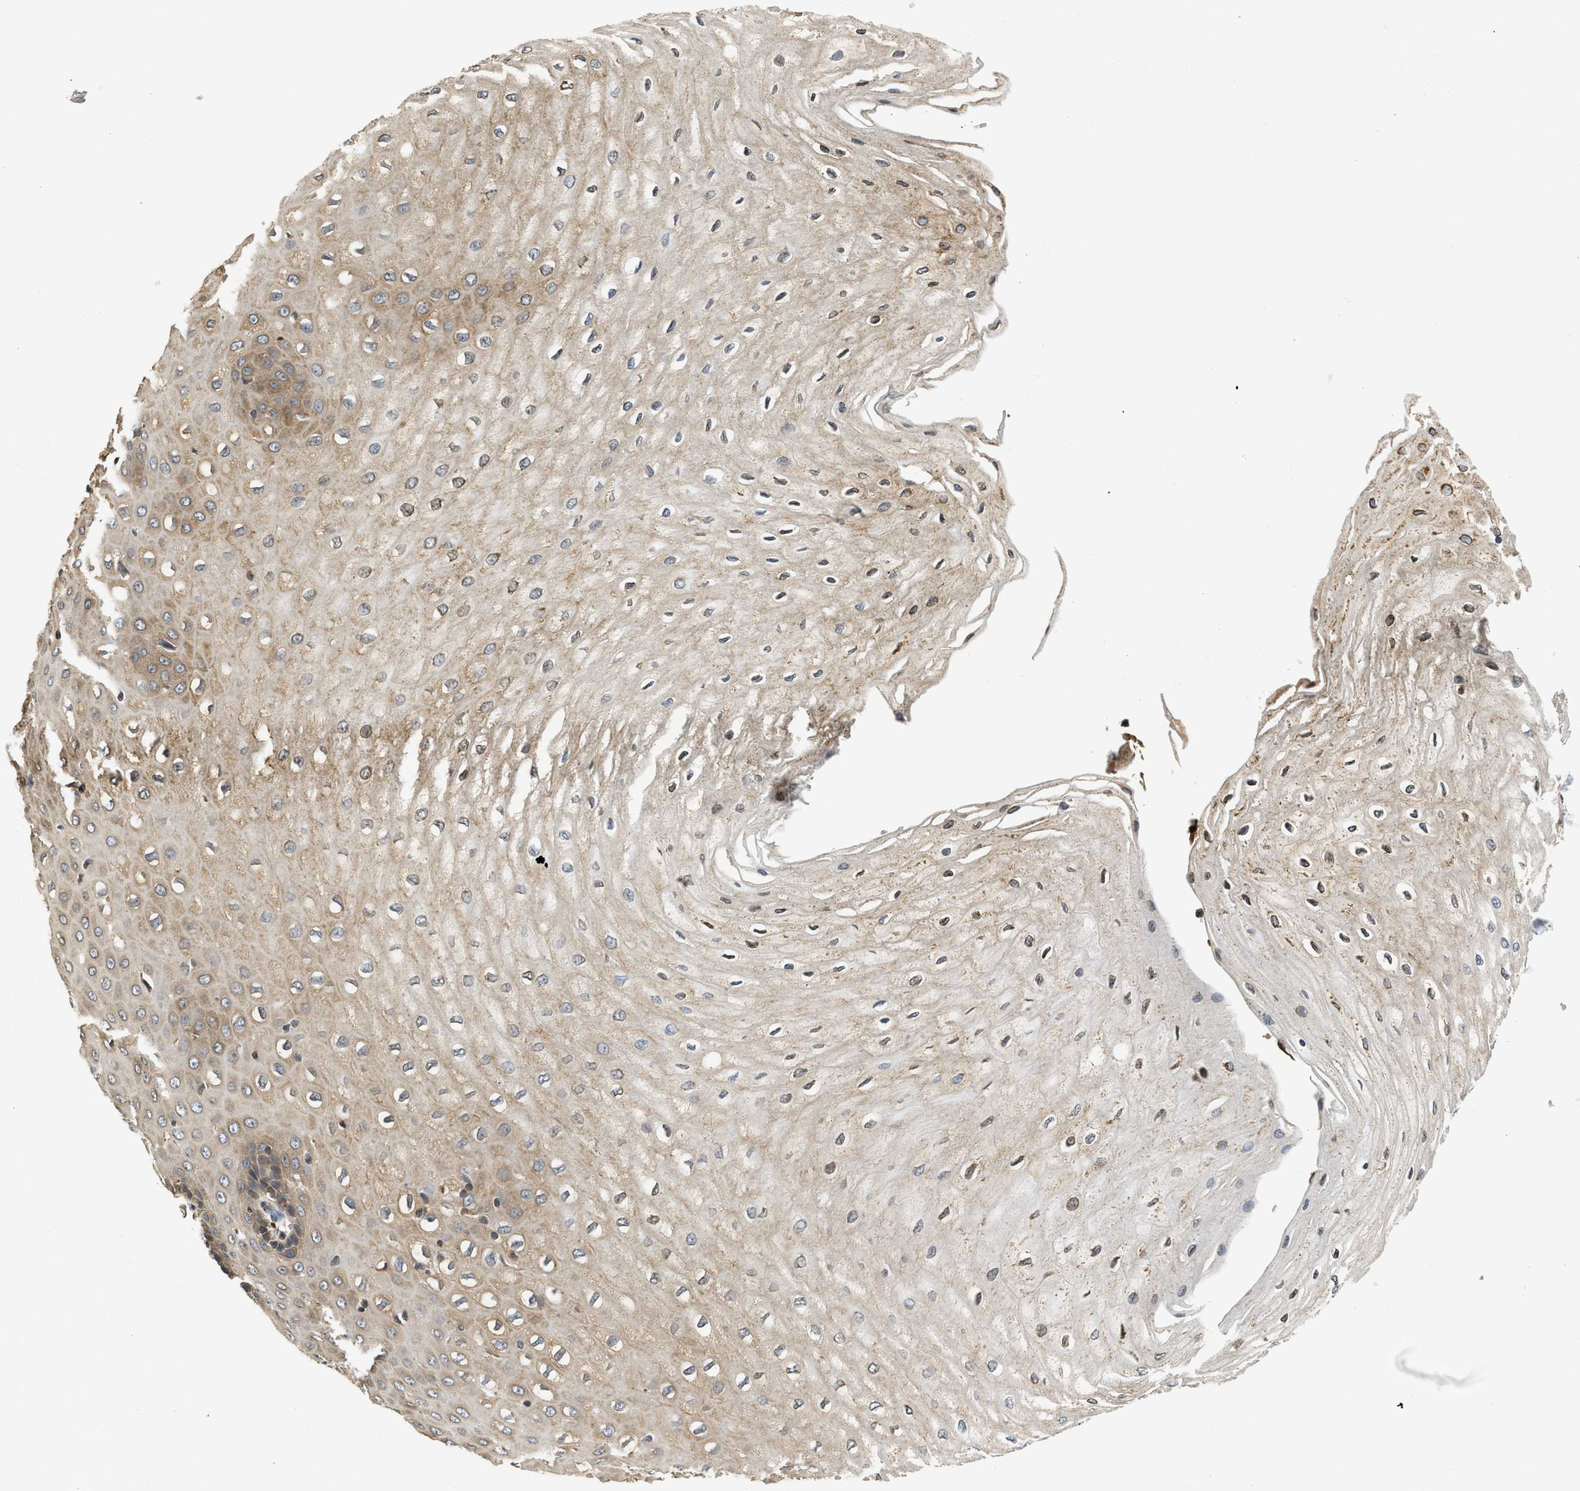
{"staining": {"intensity": "moderate", "quantity": "25%-75%", "location": "cytoplasmic/membranous"}, "tissue": "esophagus", "cell_type": "Squamous epithelial cells", "image_type": "normal", "snomed": [{"axis": "morphology", "description": "Normal tissue, NOS"}, {"axis": "morphology", "description": "Squamous cell carcinoma, NOS"}, {"axis": "topography", "description": "Esophagus"}], "caption": "Immunohistochemistry staining of normal esophagus, which shows medium levels of moderate cytoplasmic/membranous staining in about 25%-75% of squamous epithelial cells indicating moderate cytoplasmic/membranous protein expression. The staining was performed using DAB (brown) for protein detection and nuclei were counterstained in hematoxylin (blue).", "gene": "BCAP31", "patient": {"sex": "male", "age": 65}}